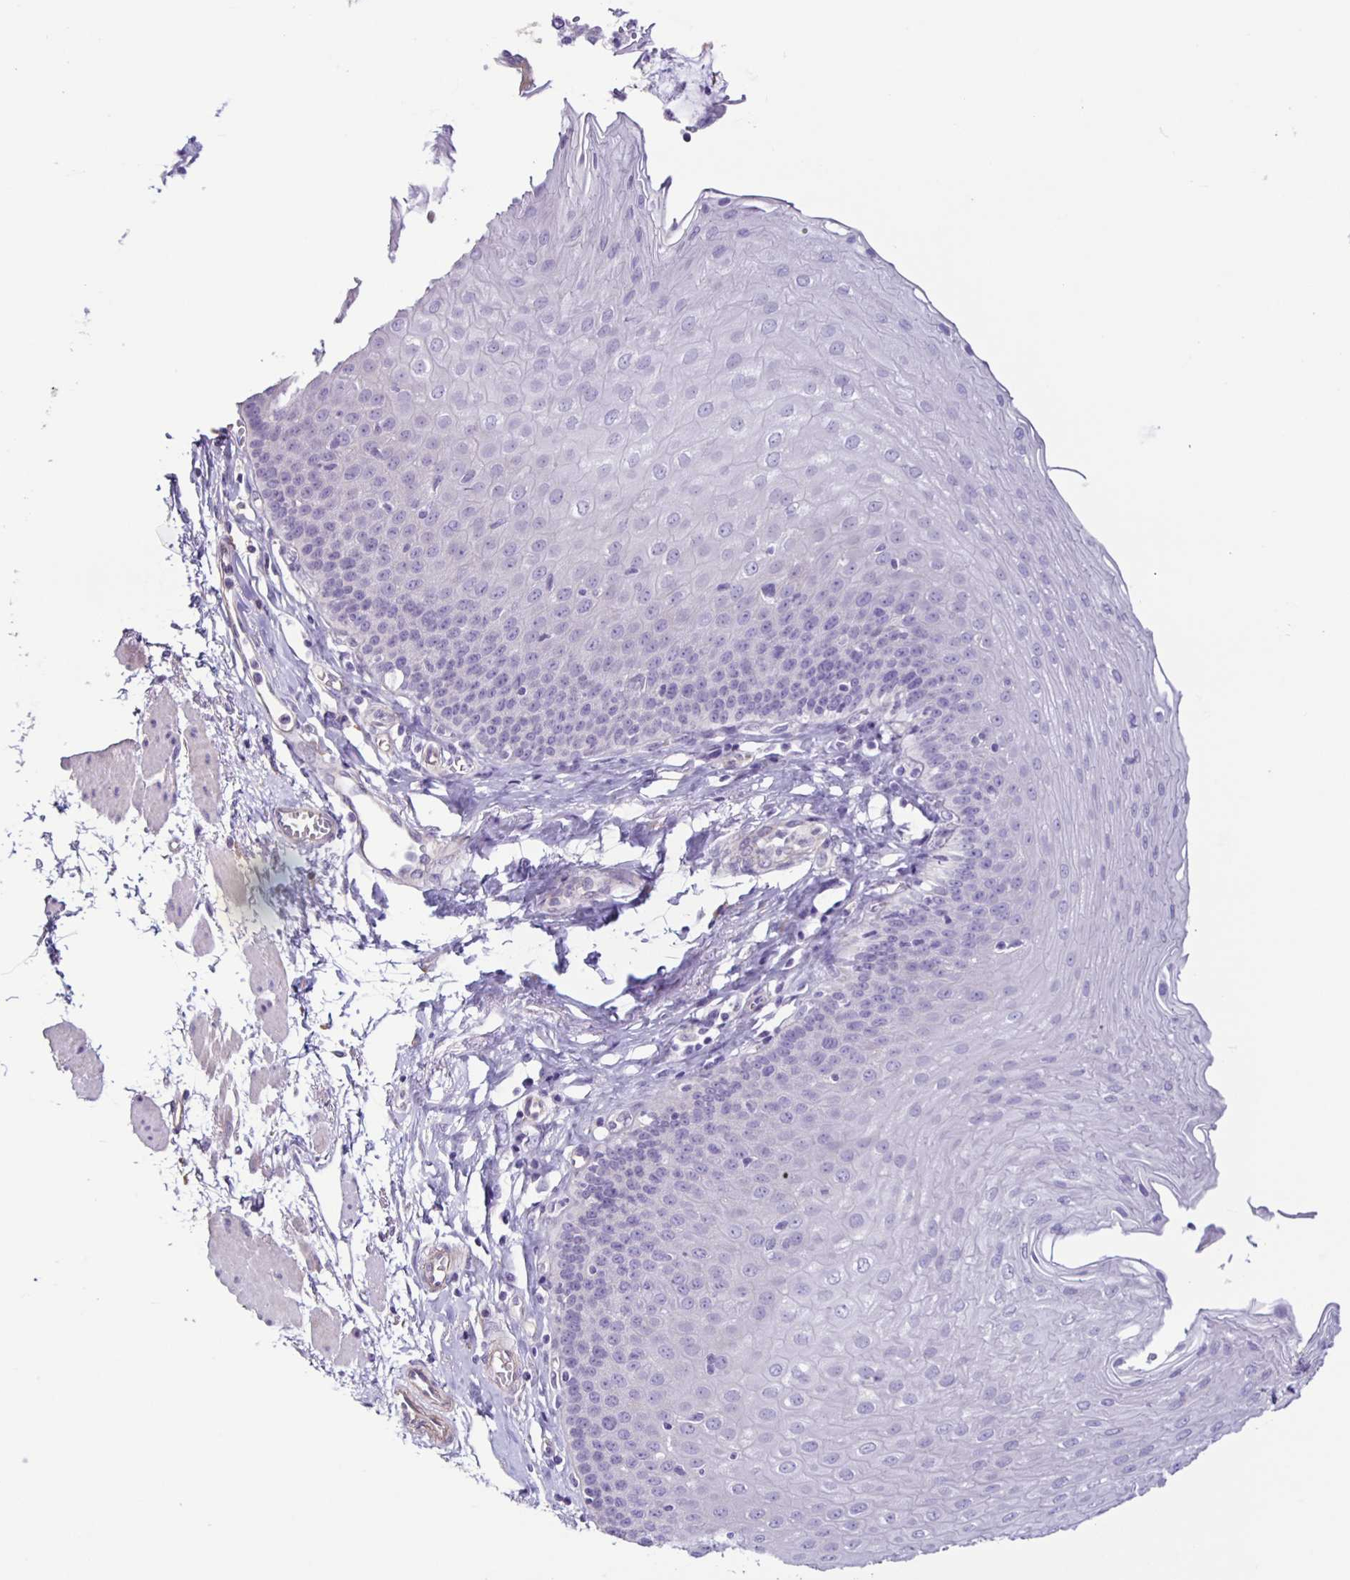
{"staining": {"intensity": "negative", "quantity": "none", "location": "none"}, "tissue": "esophagus", "cell_type": "Squamous epithelial cells", "image_type": "normal", "snomed": [{"axis": "morphology", "description": "Normal tissue, NOS"}, {"axis": "topography", "description": "Esophagus"}], "caption": "IHC of unremarkable human esophagus shows no positivity in squamous epithelial cells.", "gene": "BOLL", "patient": {"sex": "female", "age": 81}}